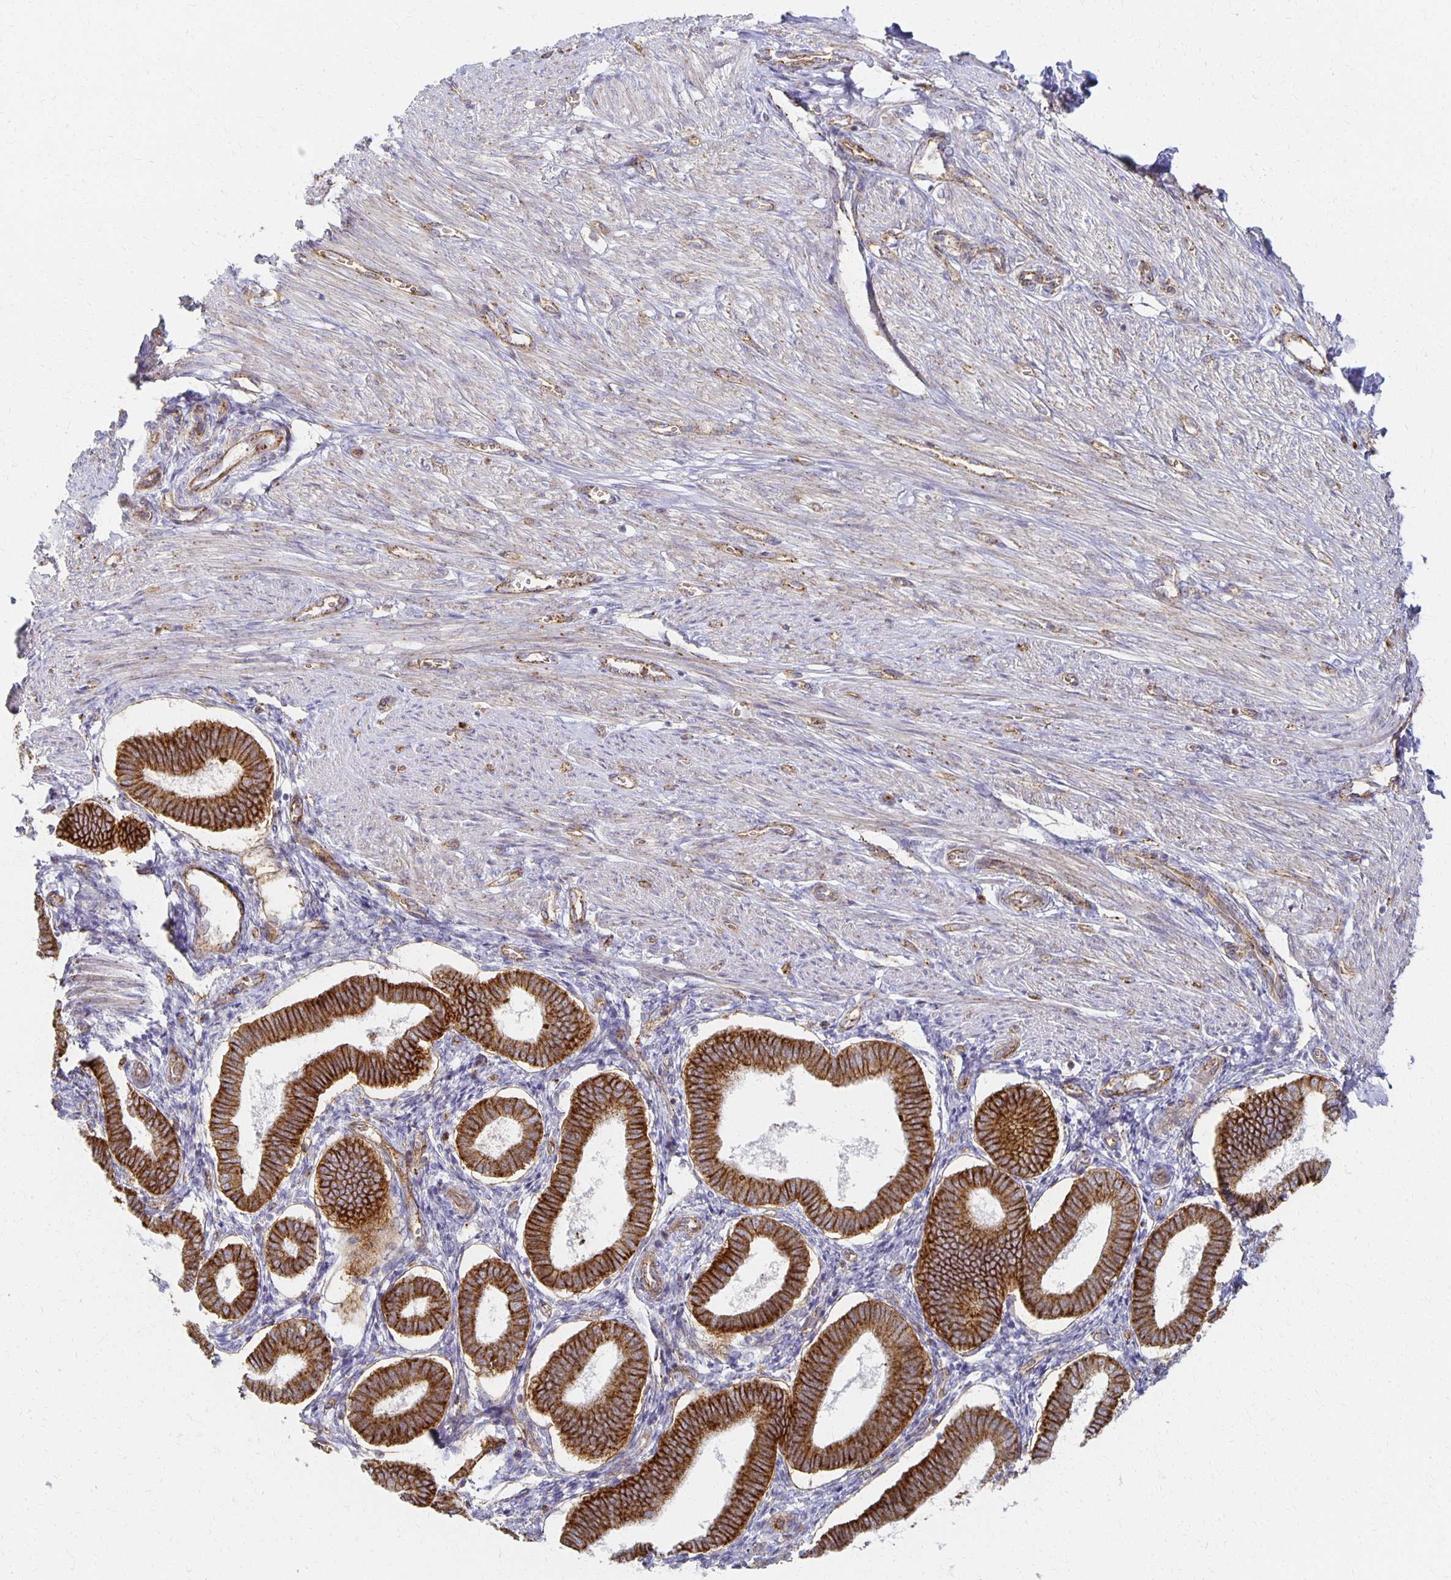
{"staining": {"intensity": "moderate", "quantity": "<25%", "location": "cytoplasmic/membranous"}, "tissue": "endometrium", "cell_type": "Cells in endometrial stroma", "image_type": "normal", "snomed": [{"axis": "morphology", "description": "Normal tissue, NOS"}, {"axis": "topography", "description": "Endometrium"}], "caption": "Immunohistochemical staining of normal endometrium demonstrates low levels of moderate cytoplasmic/membranous staining in approximately <25% of cells in endometrial stroma.", "gene": "TAAR1", "patient": {"sex": "female", "age": 24}}